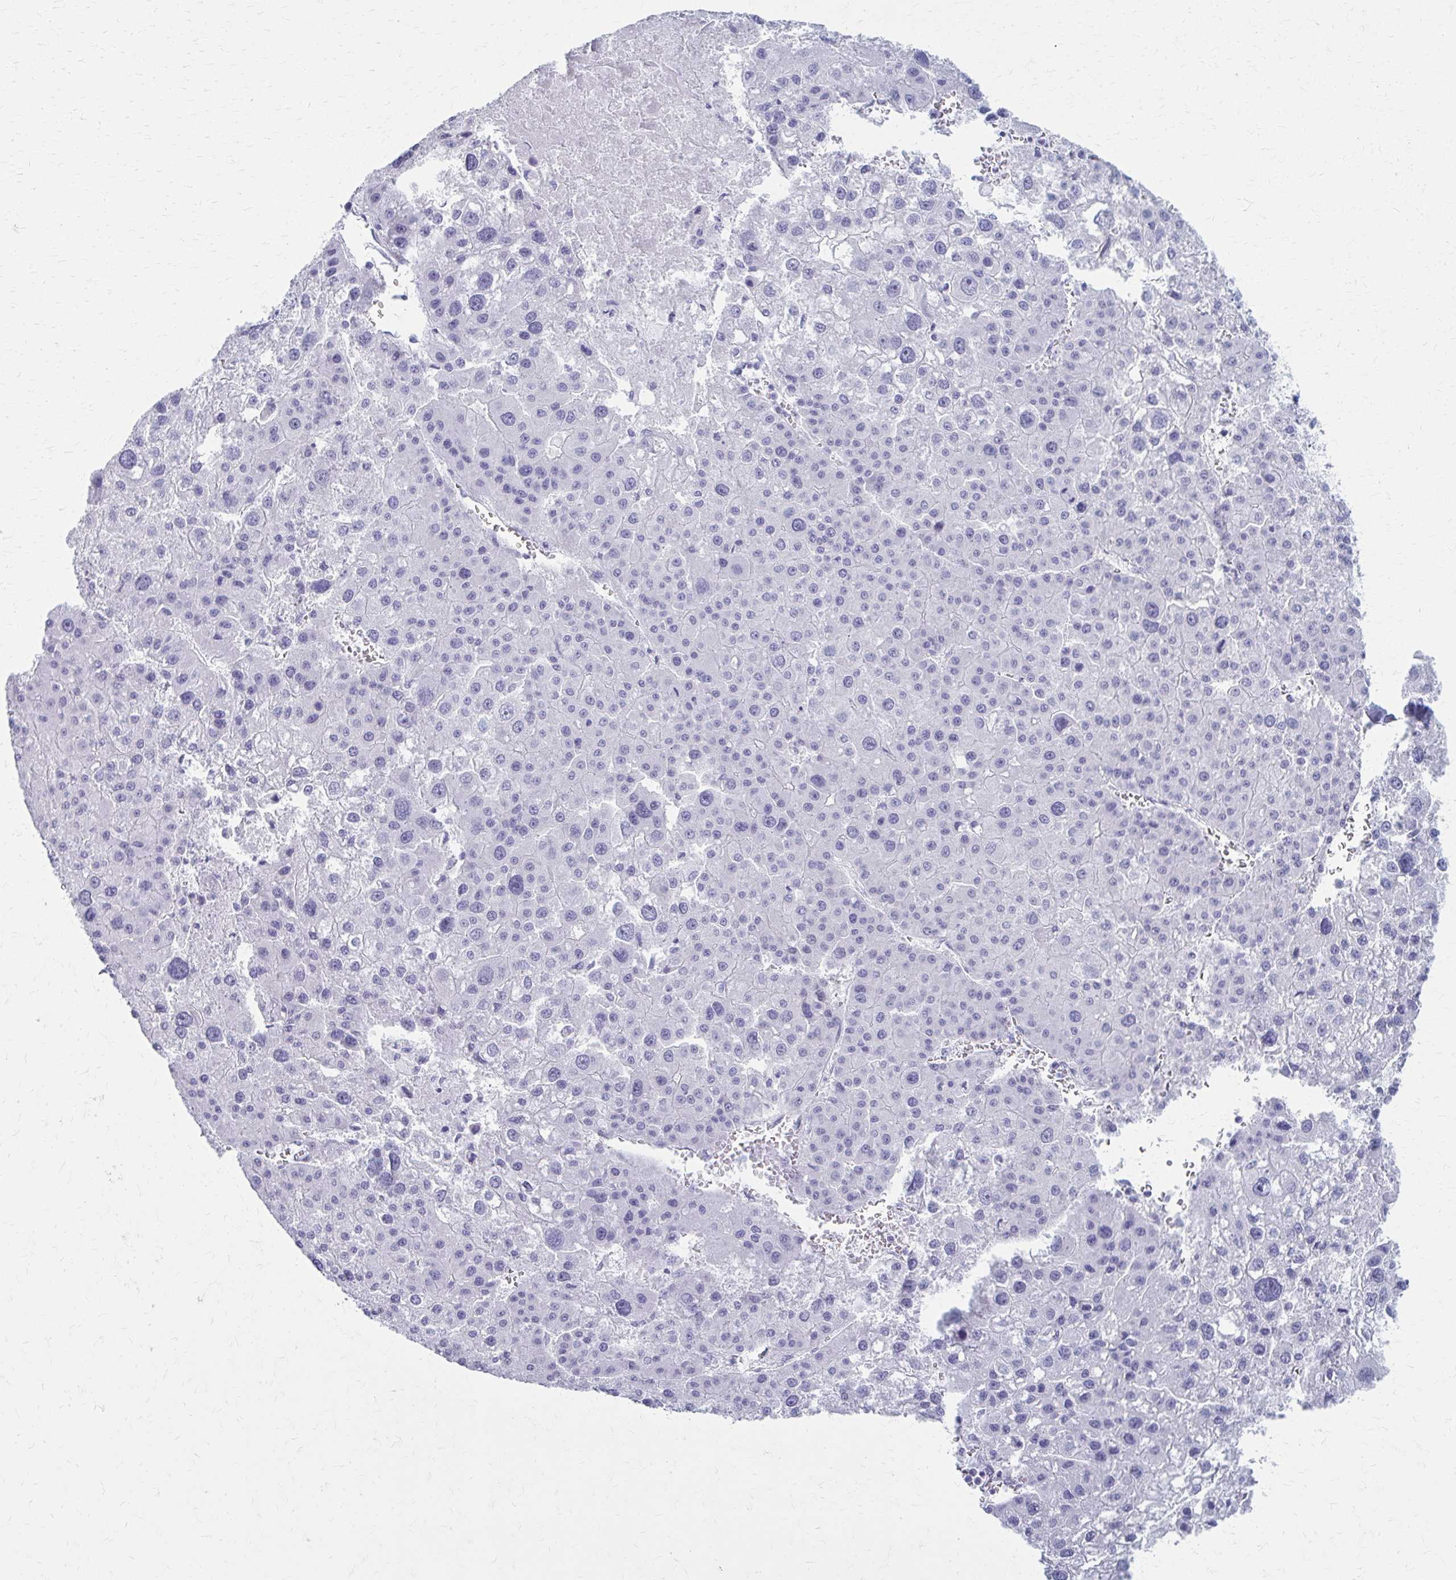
{"staining": {"intensity": "negative", "quantity": "none", "location": "none"}, "tissue": "liver cancer", "cell_type": "Tumor cells", "image_type": "cancer", "snomed": [{"axis": "morphology", "description": "Carcinoma, Hepatocellular, NOS"}, {"axis": "topography", "description": "Liver"}], "caption": "DAB (3,3'-diaminobenzidine) immunohistochemical staining of liver cancer exhibits no significant staining in tumor cells. (DAB (3,3'-diaminobenzidine) IHC, high magnification).", "gene": "CELF5", "patient": {"sex": "male", "age": 73}}